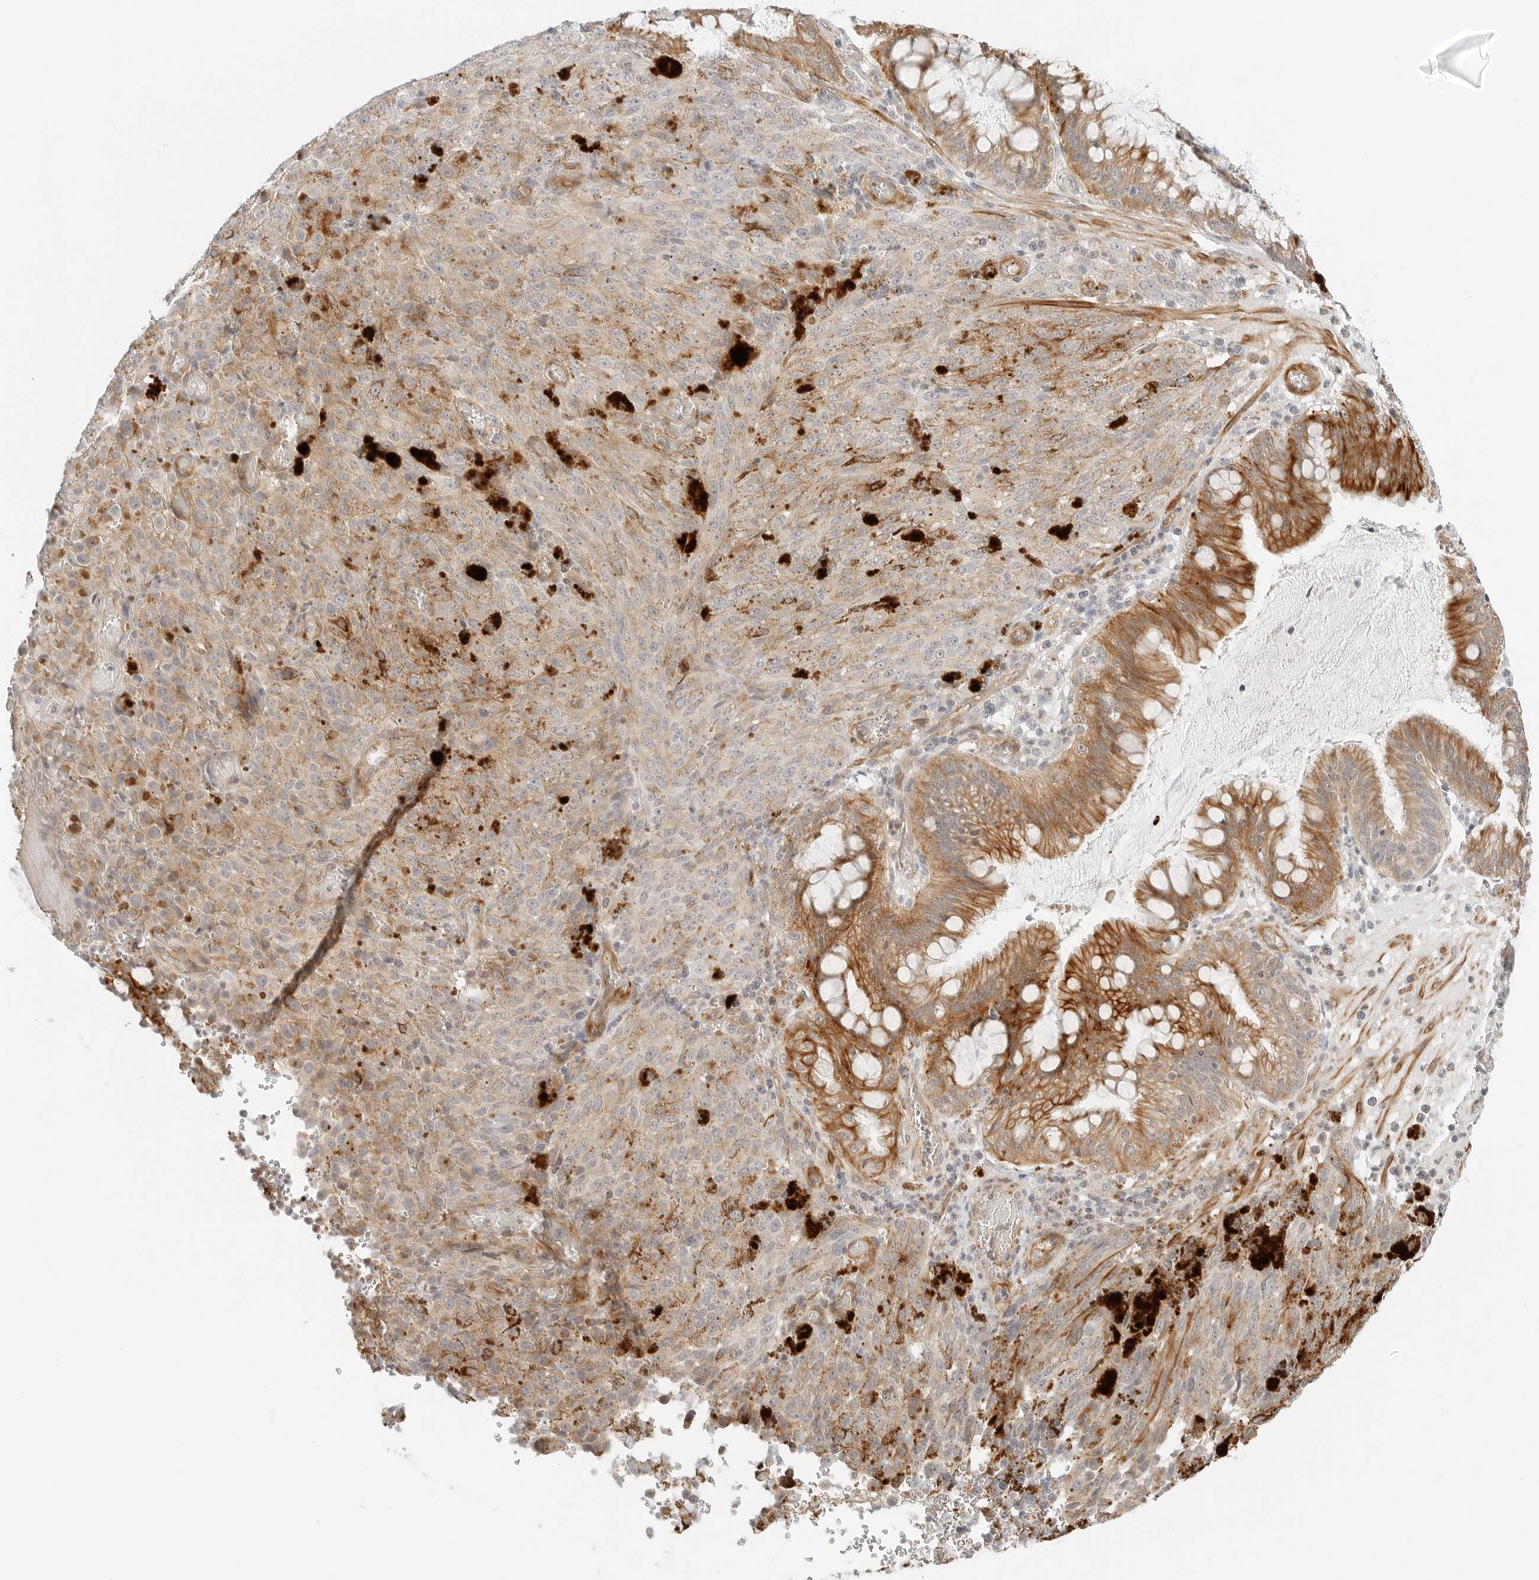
{"staining": {"intensity": "weak", "quantity": ">75%", "location": "cytoplasmic/membranous"}, "tissue": "melanoma", "cell_type": "Tumor cells", "image_type": "cancer", "snomed": [{"axis": "morphology", "description": "Malignant melanoma, NOS"}, {"axis": "topography", "description": "Rectum"}], "caption": "There is low levels of weak cytoplasmic/membranous expression in tumor cells of melanoma, as demonstrated by immunohistochemical staining (brown color).", "gene": "IQCC", "patient": {"sex": "female", "age": 81}}